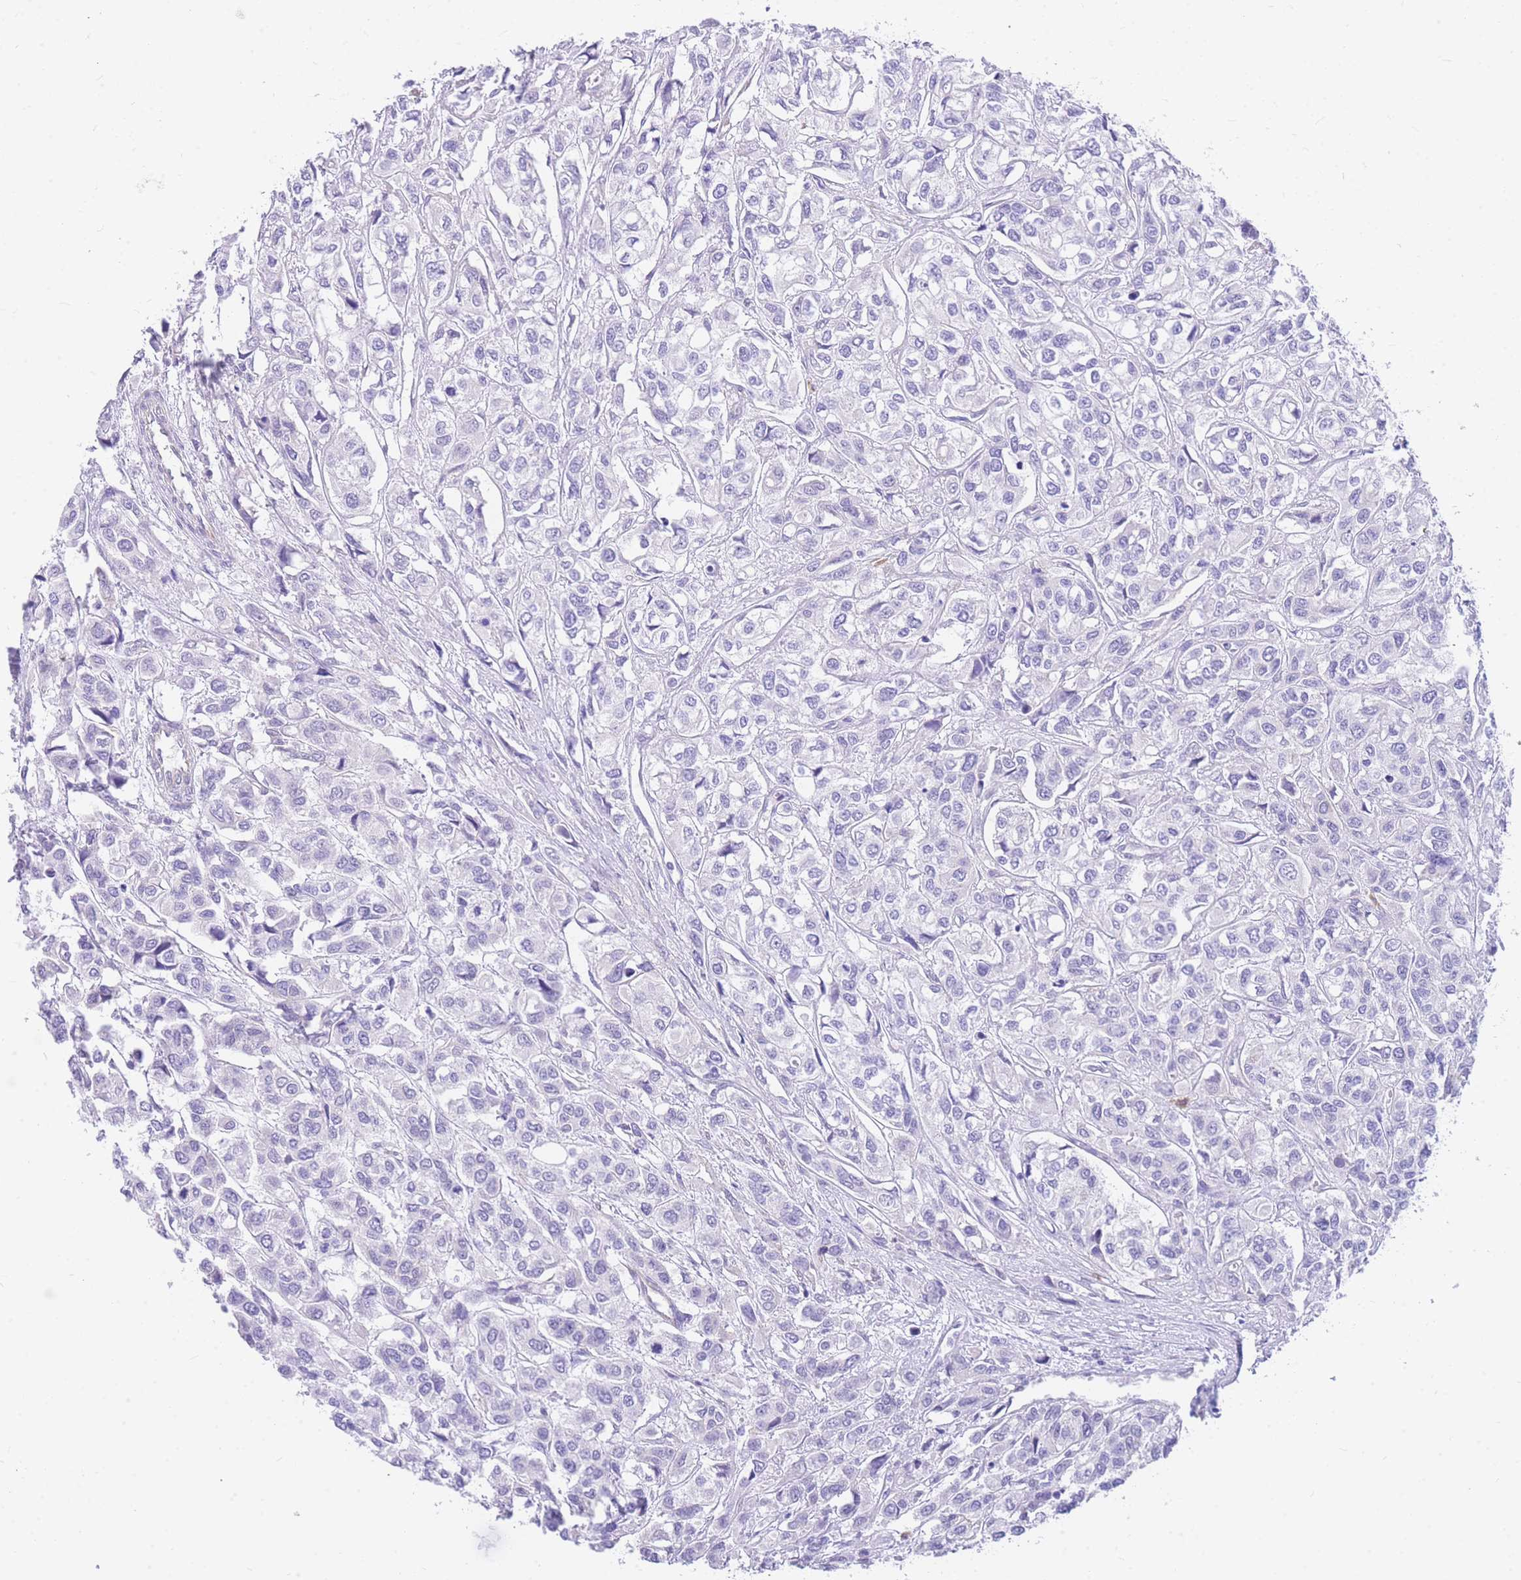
{"staining": {"intensity": "negative", "quantity": "none", "location": "none"}, "tissue": "urothelial cancer", "cell_type": "Tumor cells", "image_type": "cancer", "snomed": [{"axis": "morphology", "description": "Urothelial carcinoma, High grade"}, {"axis": "topography", "description": "Urinary bladder"}], "caption": "Immunohistochemistry (IHC) of human high-grade urothelial carcinoma reveals no expression in tumor cells.", "gene": "SRSF12", "patient": {"sex": "male", "age": 67}}